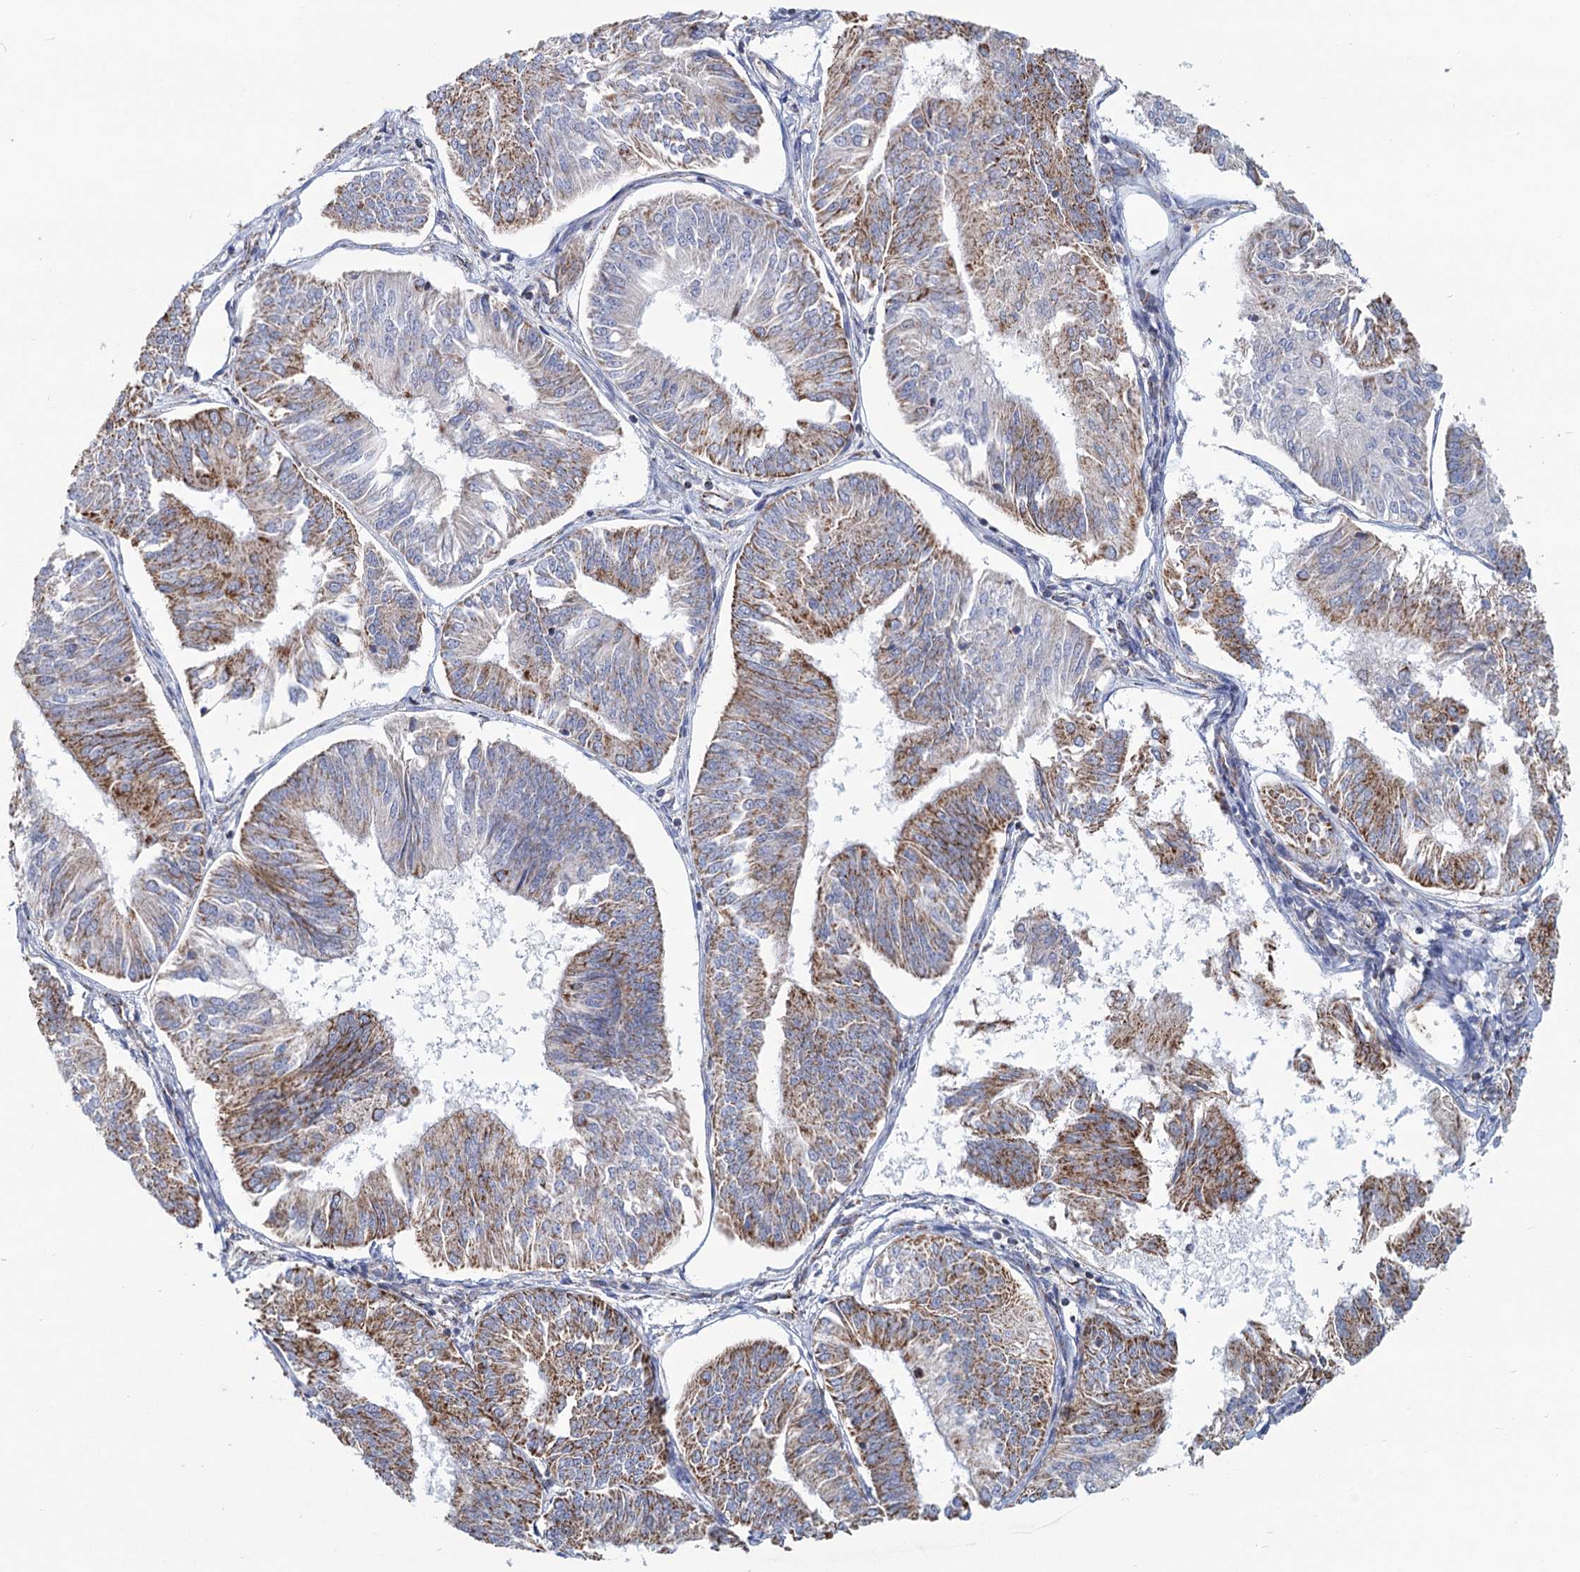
{"staining": {"intensity": "moderate", "quantity": ">75%", "location": "cytoplasmic/membranous"}, "tissue": "endometrial cancer", "cell_type": "Tumor cells", "image_type": "cancer", "snomed": [{"axis": "morphology", "description": "Adenocarcinoma, NOS"}, {"axis": "topography", "description": "Endometrium"}], "caption": "Protein analysis of endometrial cancer (adenocarcinoma) tissue displays moderate cytoplasmic/membranous expression in approximately >75% of tumor cells.", "gene": "NDUFC2", "patient": {"sex": "female", "age": 58}}